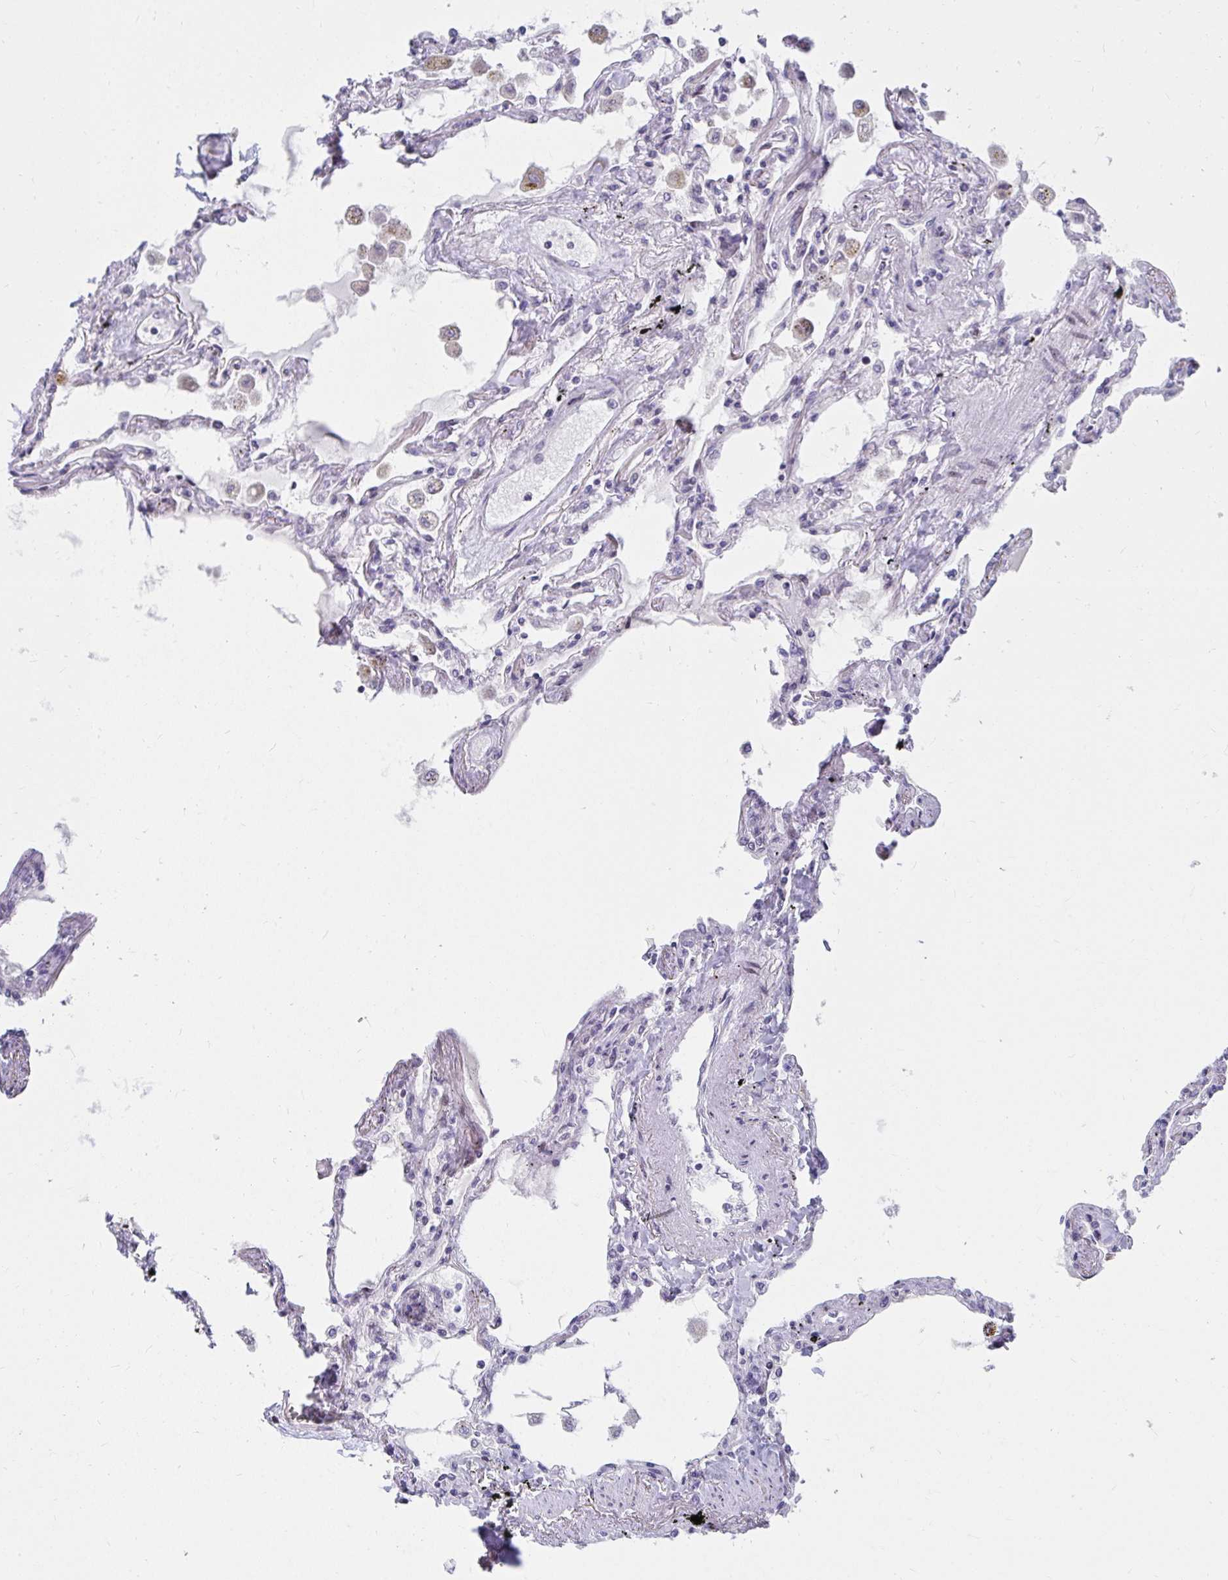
{"staining": {"intensity": "negative", "quantity": "none", "location": "none"}, "tissue": "lung", "cell_type": "Alveolar cells", "image_type": "normal", "snomed": [{"axis": "morphology", "description": "Normal tissue, NOS"}, {"axis": "morphology", "description": "Adenocarcinoma, NOS"}, {"axis": "topography", "description": "Cartilage tissue"}, {"axis": "topography", "description": "Lung"}], "caption": "This histopathology image is of unremarkable lung stained with immunohistochemistry (IHC) to label a protein in brown with the nuclei are counter-stained blue. There is no expression in alveolar cells.", "gene": "EXOC5", "patient": {"sex": "female", "age": 67}}